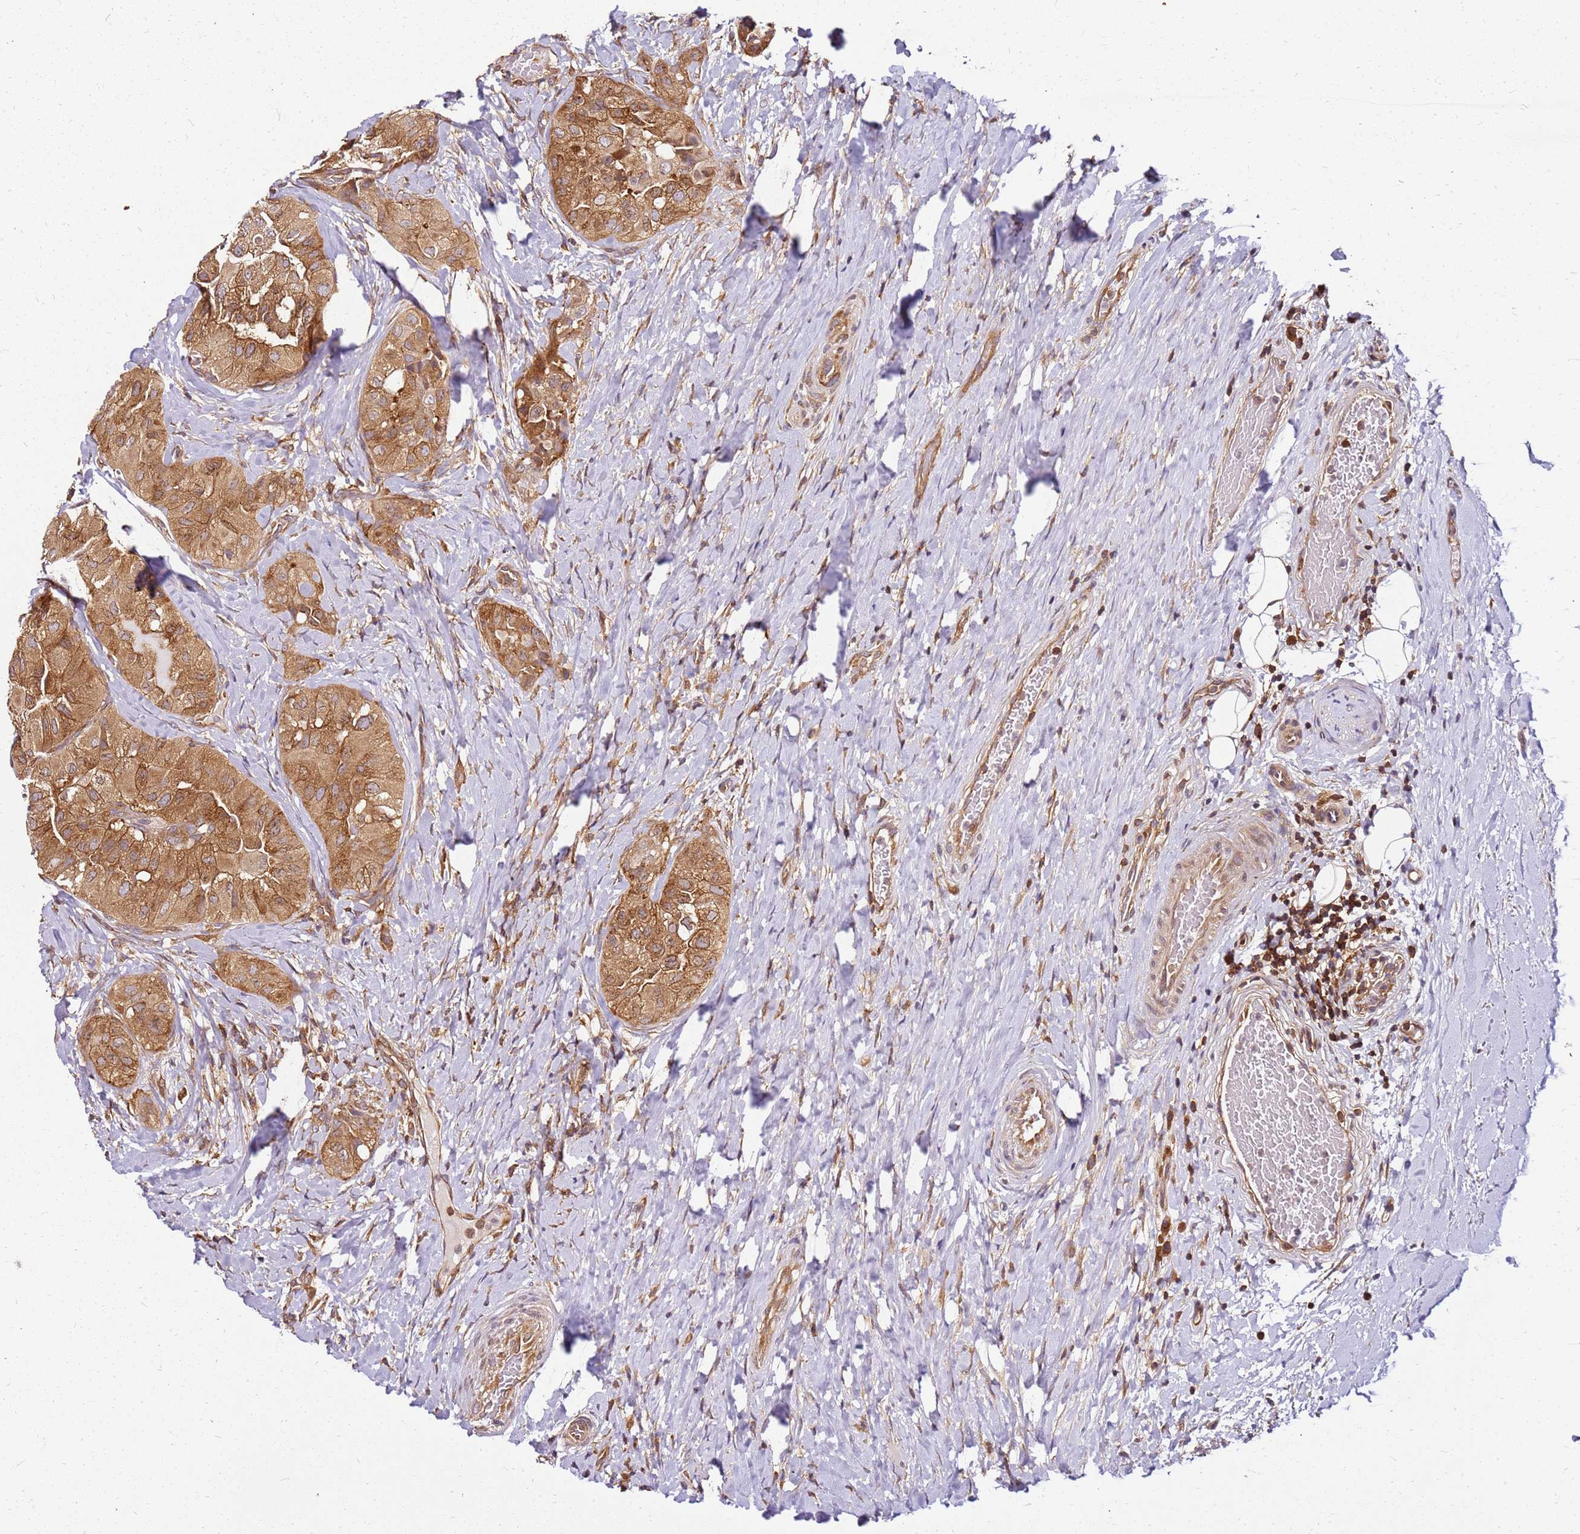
{"staining": {"intensity": "moderate", "quantity": ">75%", "location": "cytoplasmic/membranous"}, "tissue": "thyroid cancer", "cell_type": "Tumor cells", "image_type": "cancer", "snomed": [{"axis": "morphology", "description": "Normal tissue, NOS"}, {"axis": "morphology", "description": "Papillary adenocarcinoma, NOS"}, {"axis": "topography", "description": "Thyroid gland"}], "caption": "IHC histopathology image of neoplastic tissue: thyroid cancer stained using immunohistochemistry reveals medium levels of moderate protein expression localized specifically in the cytoplasmic/membranous of tumor cells, appearing as a cytoplasmic/membranous brown color.", "gene": "PIH1D1", "patient": {"sex": "female", "age": 59}}